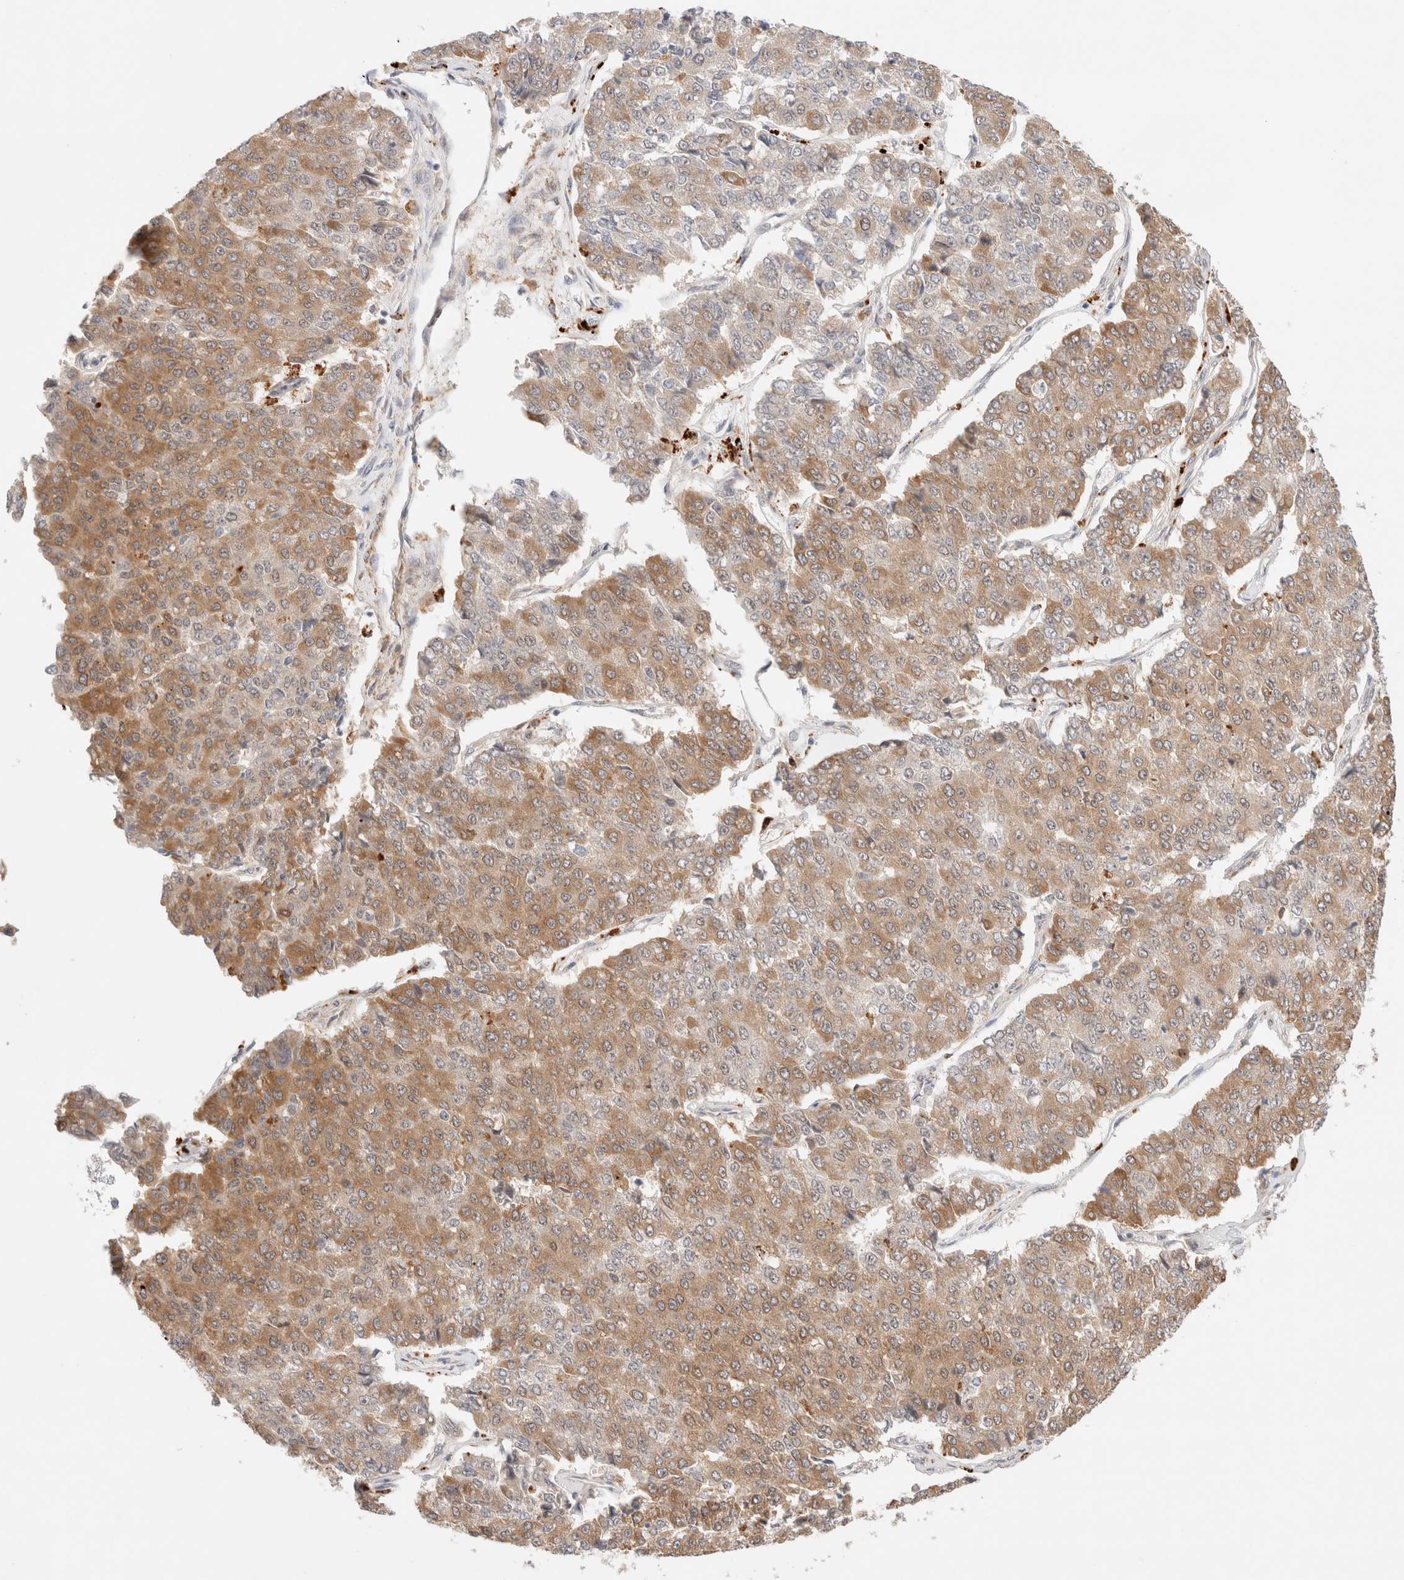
{"staining": {"intensity": "moderate", "quantity": ">75%", "location": "cytoplasmic/membranous"}, "tissue": "pancreatic cancer", "cell_type": "Tumor cells", "image_type": "cancer", "snomed": [{"axis": "morphology", "description": "Adenocarcinoma, NOS"}, {"axis": "topography", "description": "Pancreas"}], "caption": "DAB immunohistochemical staining of pancreatic adenocarcinoma exhibits moderate cytoplasmic/membranous protein staining in approximately >75% of tumor cells.", "gene": "RRP15", "patient": {"sex": "male", "age": 50}}